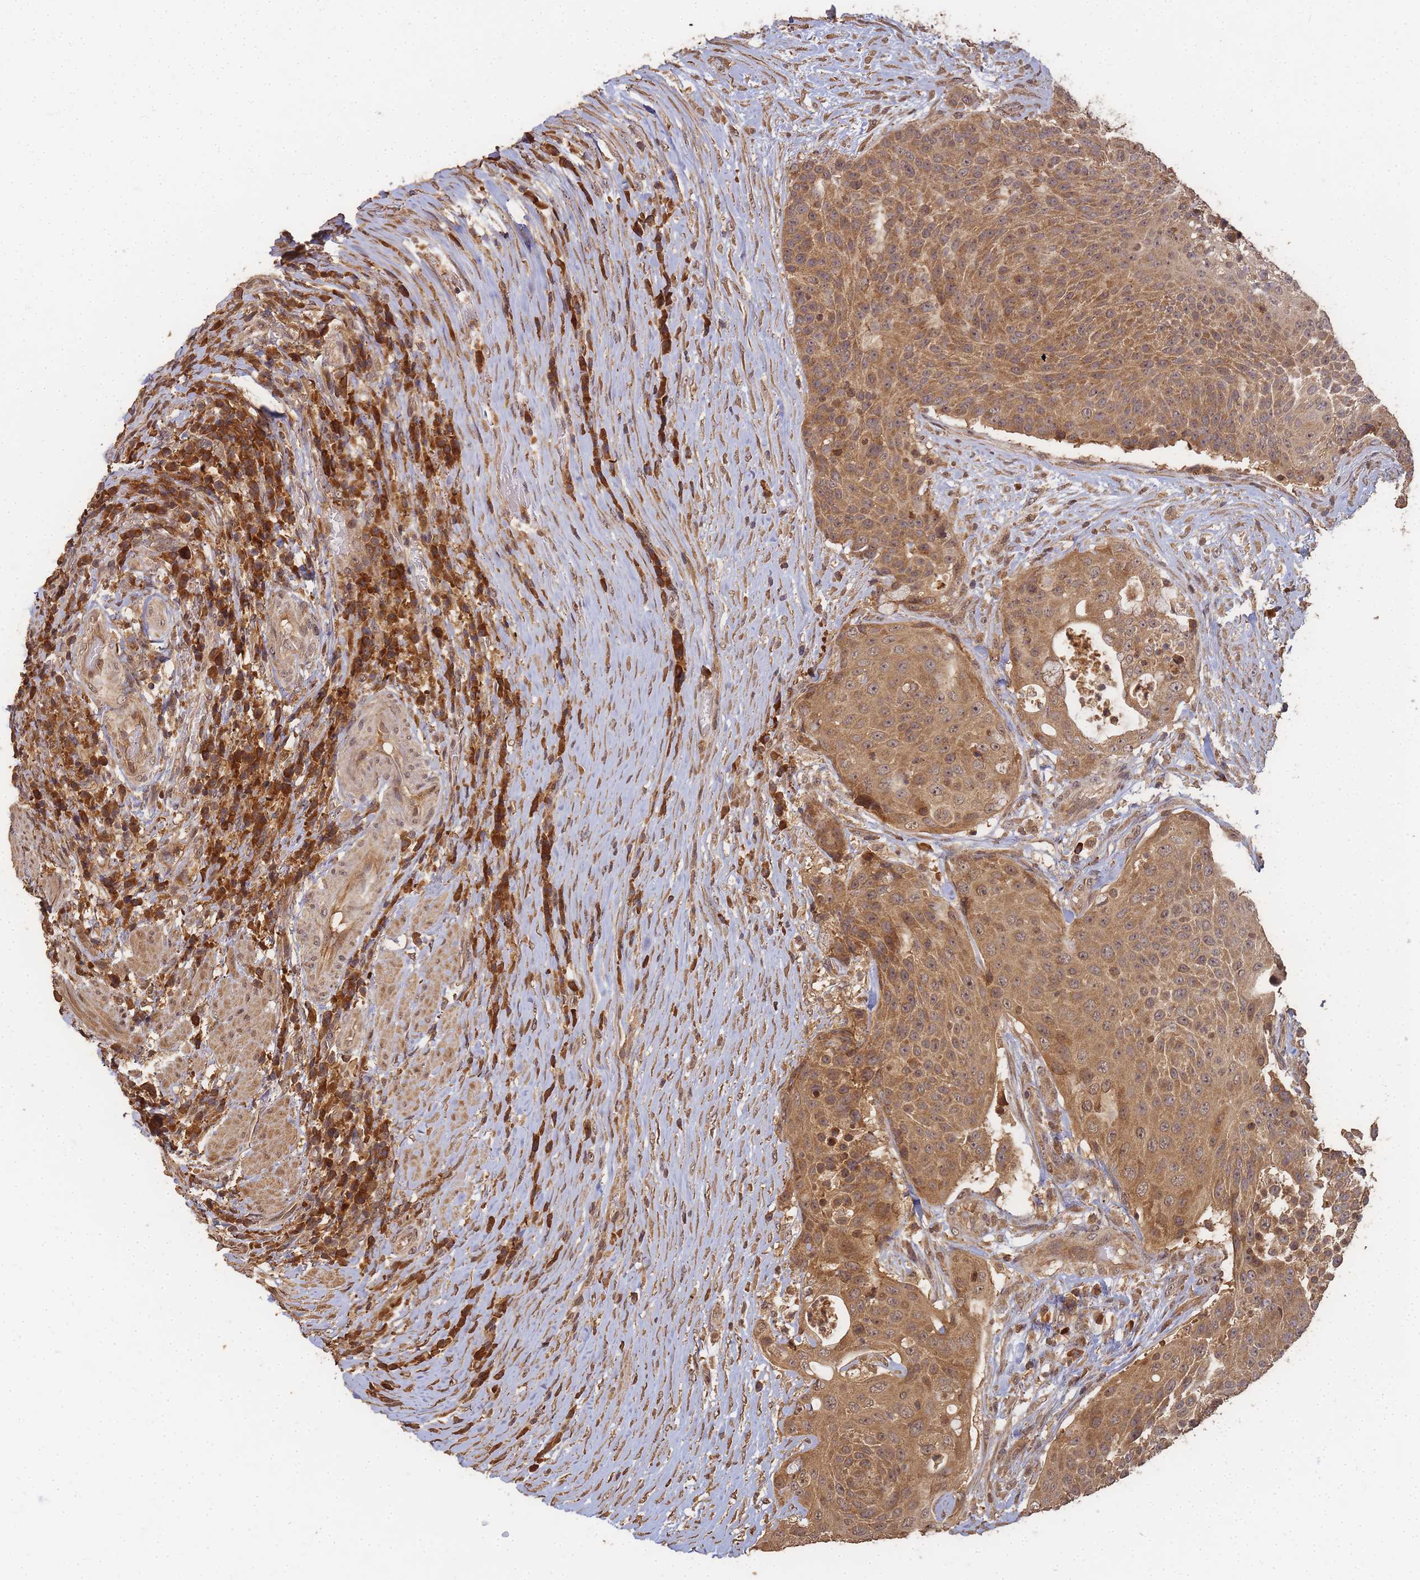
{"staining": {"intensity": "moderate", "quantity": ">75%", "location": "cytoplasmic/membranous"}, "tissue": "urothelial cancer", "cell_type": "Tumor cells", "image_type": "cancer", "snomed": [{"axis": "morphology", "description": "Urothelial carcinoma, High grade"}, {"axis": "topography", "description": "Urinary bladder"}], "caption": "The micrograph displays staining of urothelial cancer, revealing moderate cytoplasmic/membranous protein positivity (brown color) within tumor cells. (DAB (3,3'-diaminobenzidine) IHC with brightfield microscopy, high magnification).", "gene": "ALKBH1", "patient": {"sex": "female", "age": 63}}